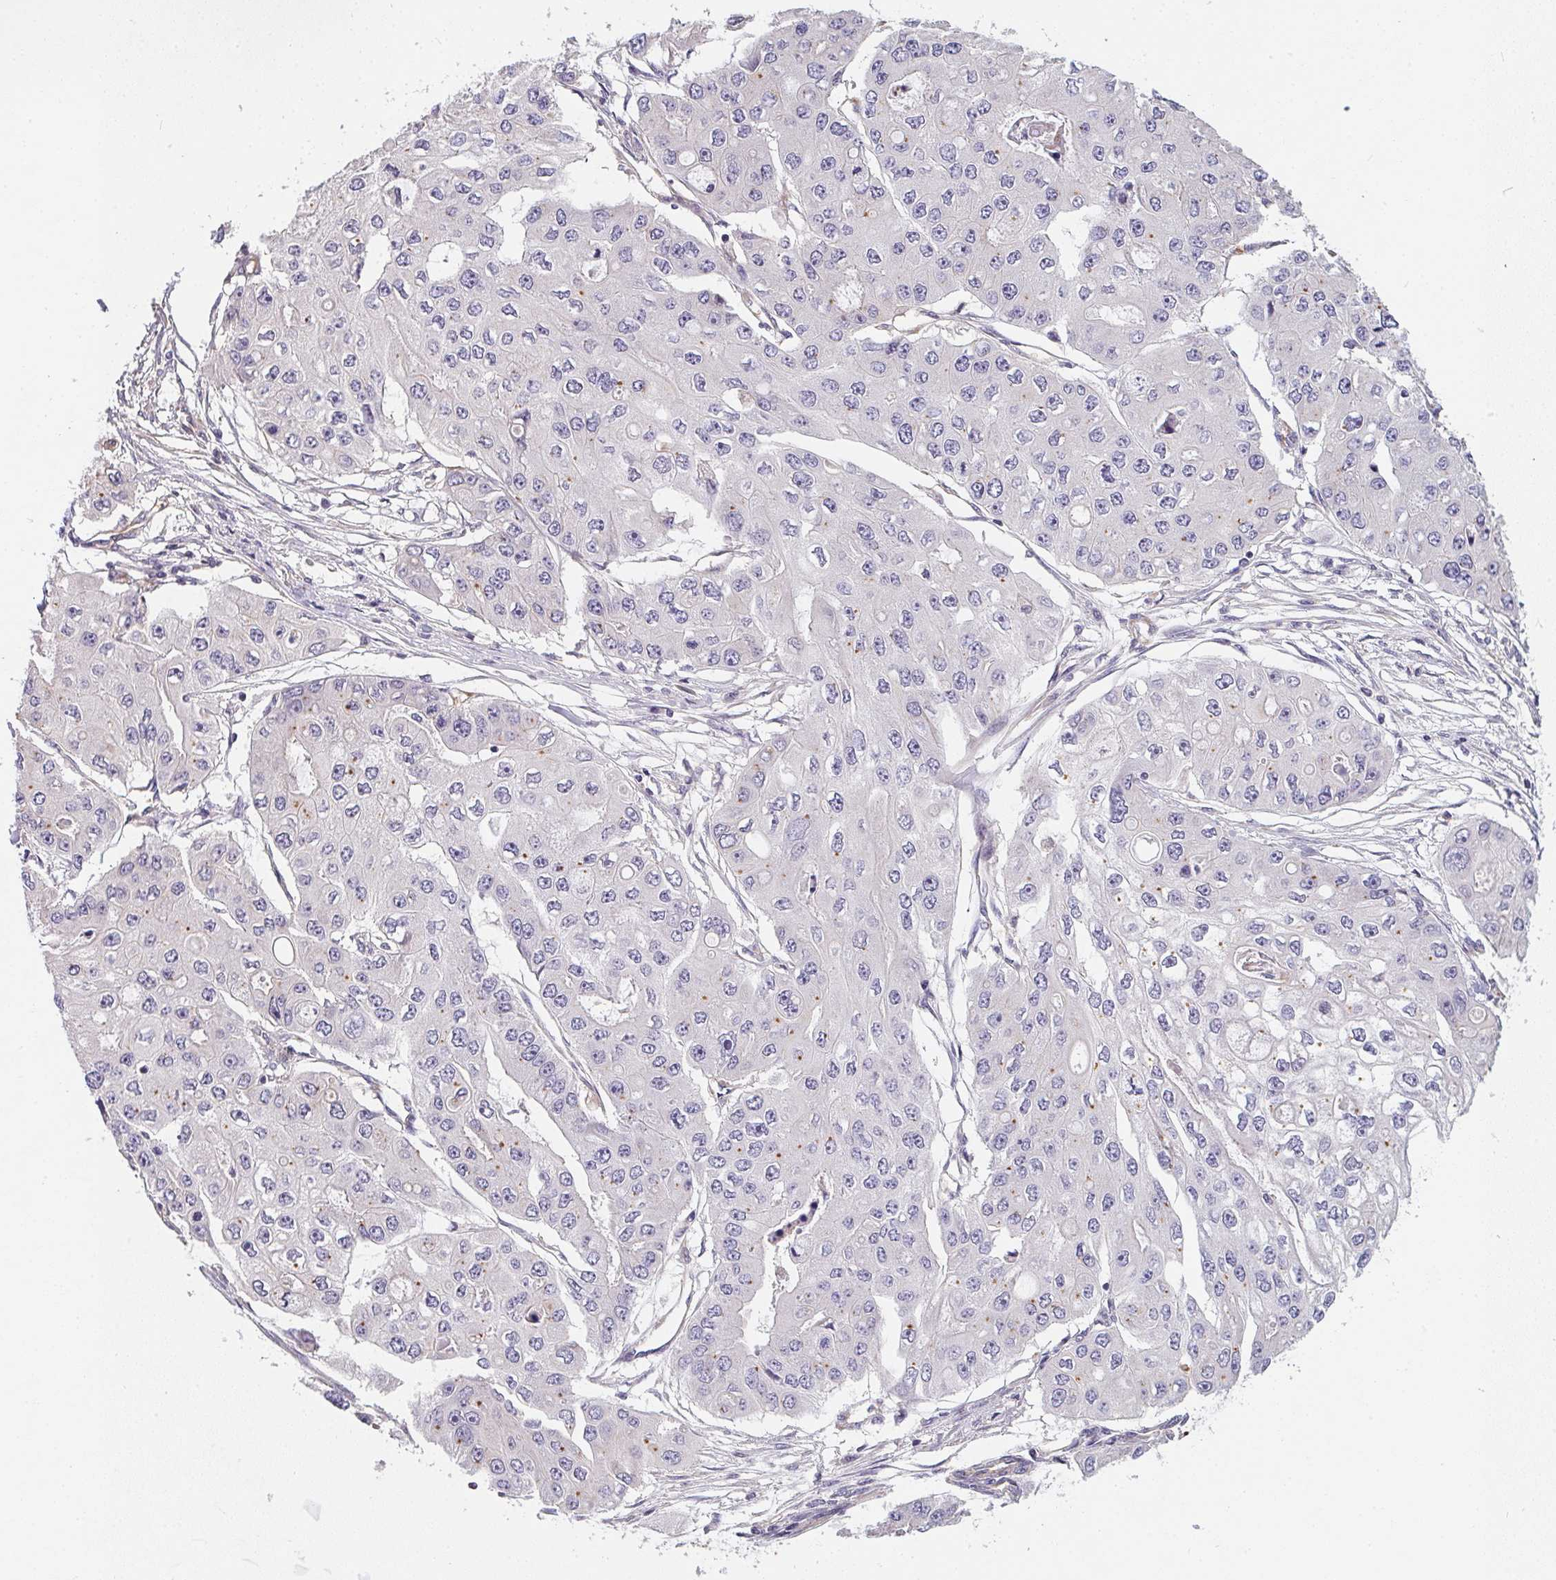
{"staining": {"intensity": "negative", "quantity": "none", "location": "none"}, "tissue": "ovarian cancer", "cell_type": "Tumor cells", "image_type": "cancer", "snomed": [{"axis": "morphology", "description": "Cystadenocarcinoma, serous, NOS"}, {"axis": "topography", "description": "Ovary"}], "caption": "Ovarian cancer was stained to show a protein in brown. There is no significant expression in tumor cells.", "gene": "TBKBP1", "patient": {"sex": "female", "age": 56}}